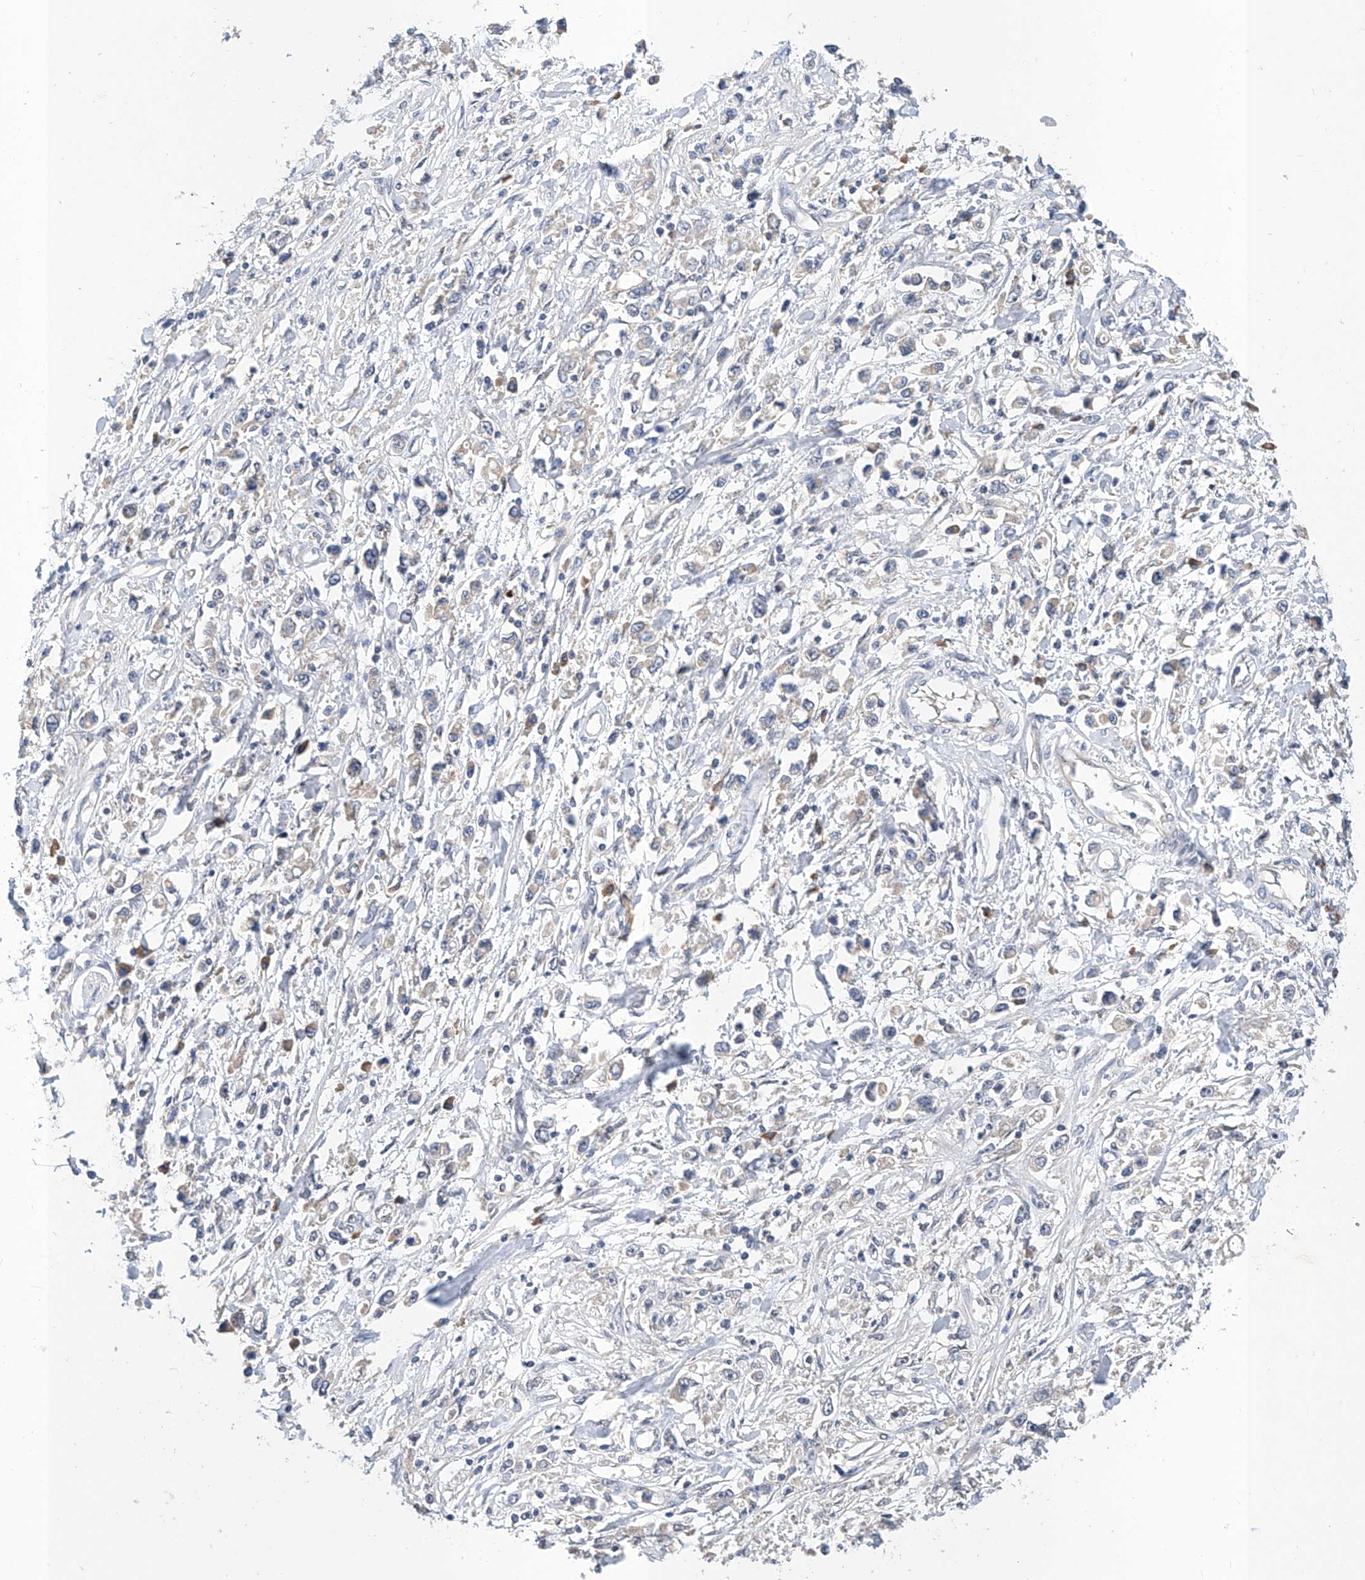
{"staining": {"intensity": "negative", "quantity": "none", "location": "none"}, "tissue": "stomach cancer", "cell_type": "Tumor cells", "image_type": "cancer", "snomed": [{"axis": "morphology", "description": "Adenocarcinoma, NOS"}, {"axis": "topography", "description": "Stomach"}], "caption": "Stomach cancer was stained to show a protein in brown. There is no significant staining in tumor cells.", "gene": "CARMIL3", "patient": {"sex": "female", "age": 59}}